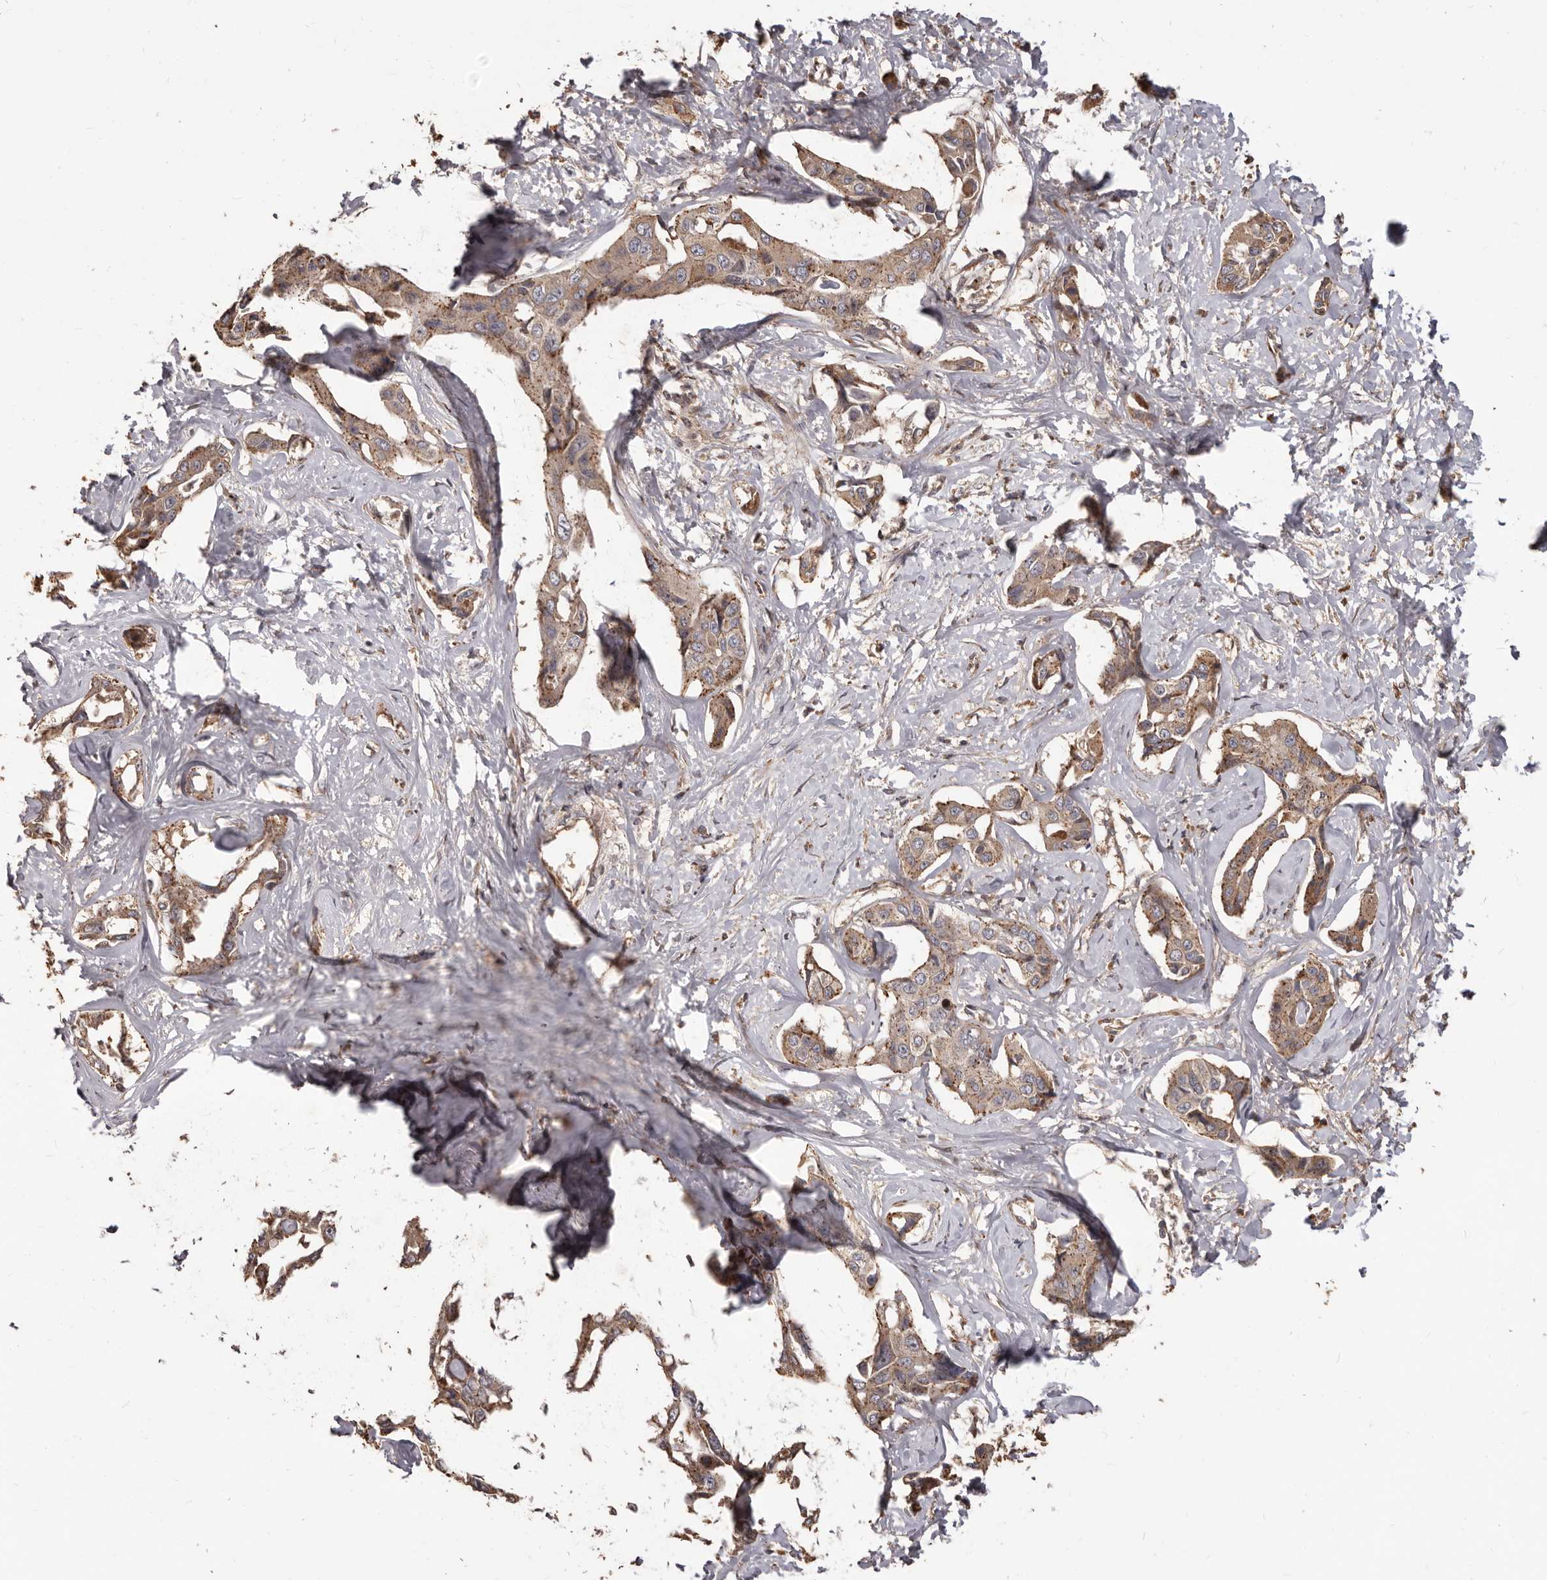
{"staining": {"intensity": "moderate", "quantity": ">75%", "location": "cytoplasmic/membranous"}, "tissue": "liver cancer", "cell_type": "Tumor cells", "image_type": "cancer", "snomed": [{"axis": "morphology", "description": "Cholangiocarcinoma"}, {"axis": "topography", "description": "Liver"}], "caption": "Liver cholangiocarcinoma tissue demonstrates moderate cytoplasmic/membranous expression in approximately >75% of tumor cells, visualized by immunohistochemistry. (DAB IHC, brown staining for protein, blue staining for nuclei).", "gene": "MTO1", "patient": {"sex": "male", "age": 59}}